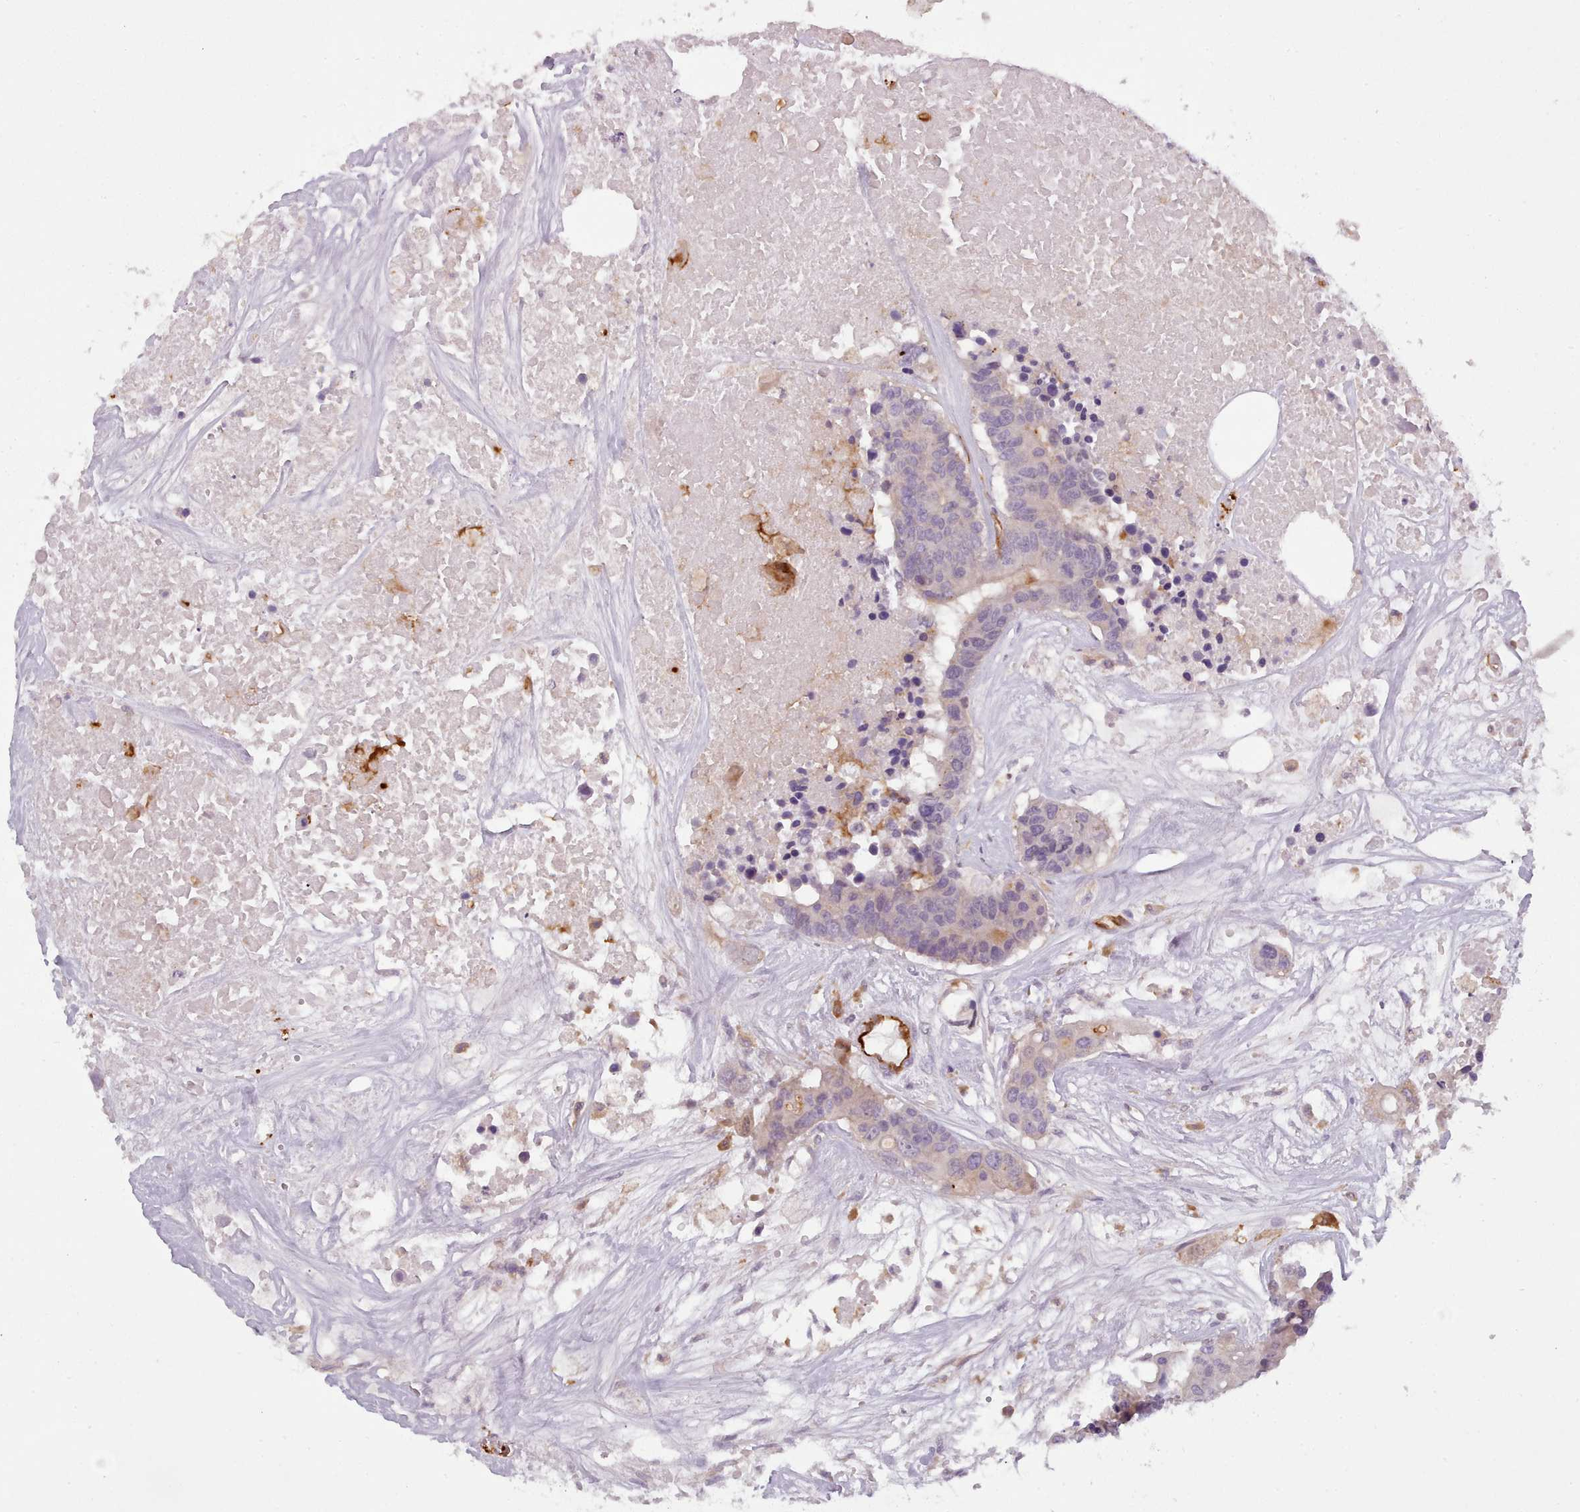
{"staining": {"intensity": "negative", "quantity": "none", "location": "none"}, "tissue": "colorectal cancer", "cell_type": "Tumor cells", "image_type": "cancer", "snomed": [{"axis": "morphology", "description": "Adenocarcinoma, NOS"}, {"axis": "topography", "description": "Colon"}], "caption": "There is no significant expression in tumor cells of colorectal cancer (adenocarcinoma).", "gene": "CD300LF", "patient": {"sex": "male", "age": 77}}